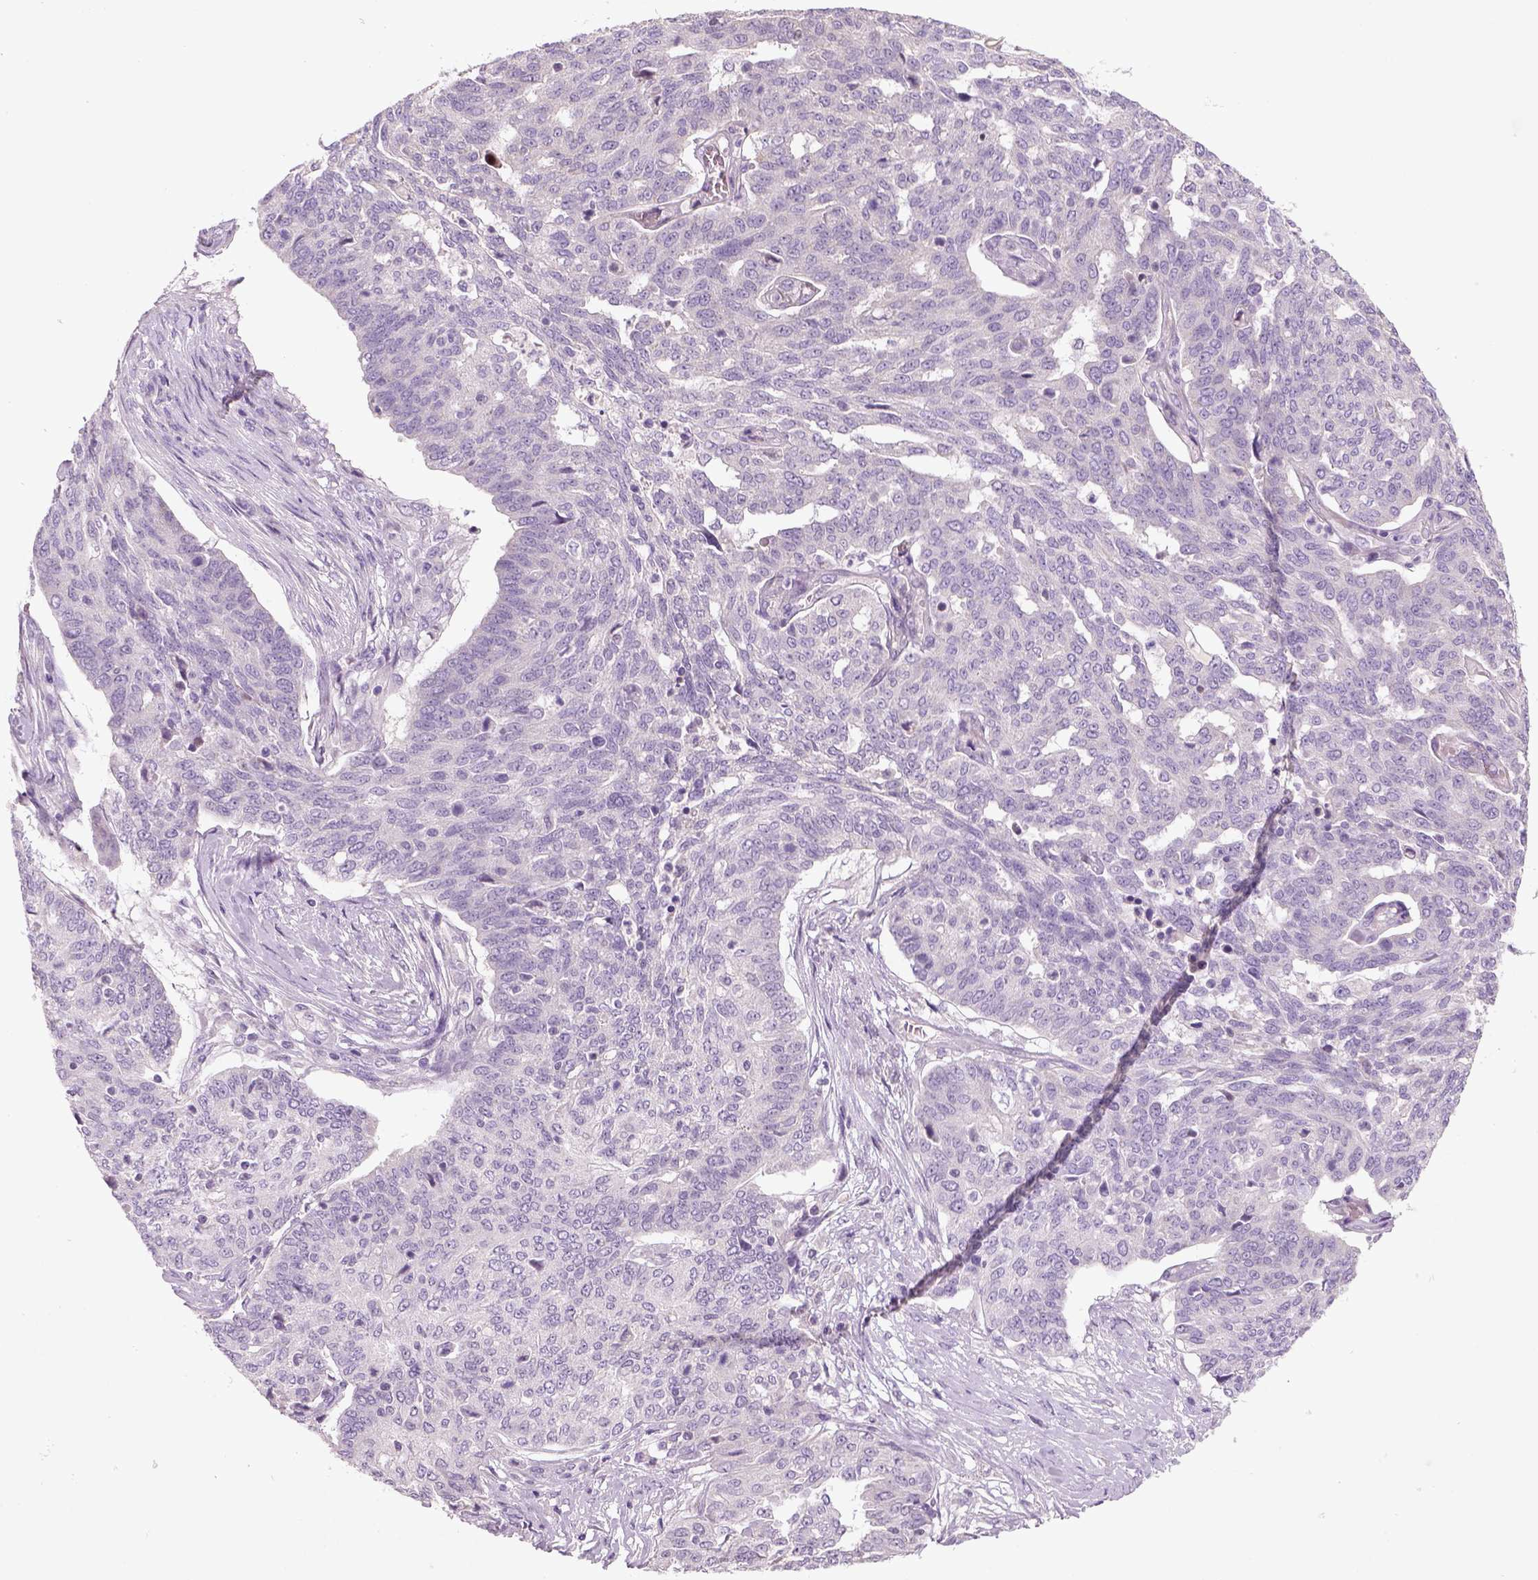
{"staining": {"intensity": "negative", "quantity": "none", "location": "none"}, "tissue": "ovarian cancer", "cell_type": "Tumor cells", "image_type": "cancer", "snomed": [{"axis": "morphology", "description": "Cystadenocarcinoma, serous, NOS"}, {"axis": "topography", "description": "Ovary"}], "caption": "Tumor cells are negative for brown protein staining in ovarian serous cystadenocarcinoma. (Brightfield microscopy of DAB immunohistochemistry (IHC) at high magnification).", "gene": "NUDT6", "patient": {"sex": "female", "age": 67}}